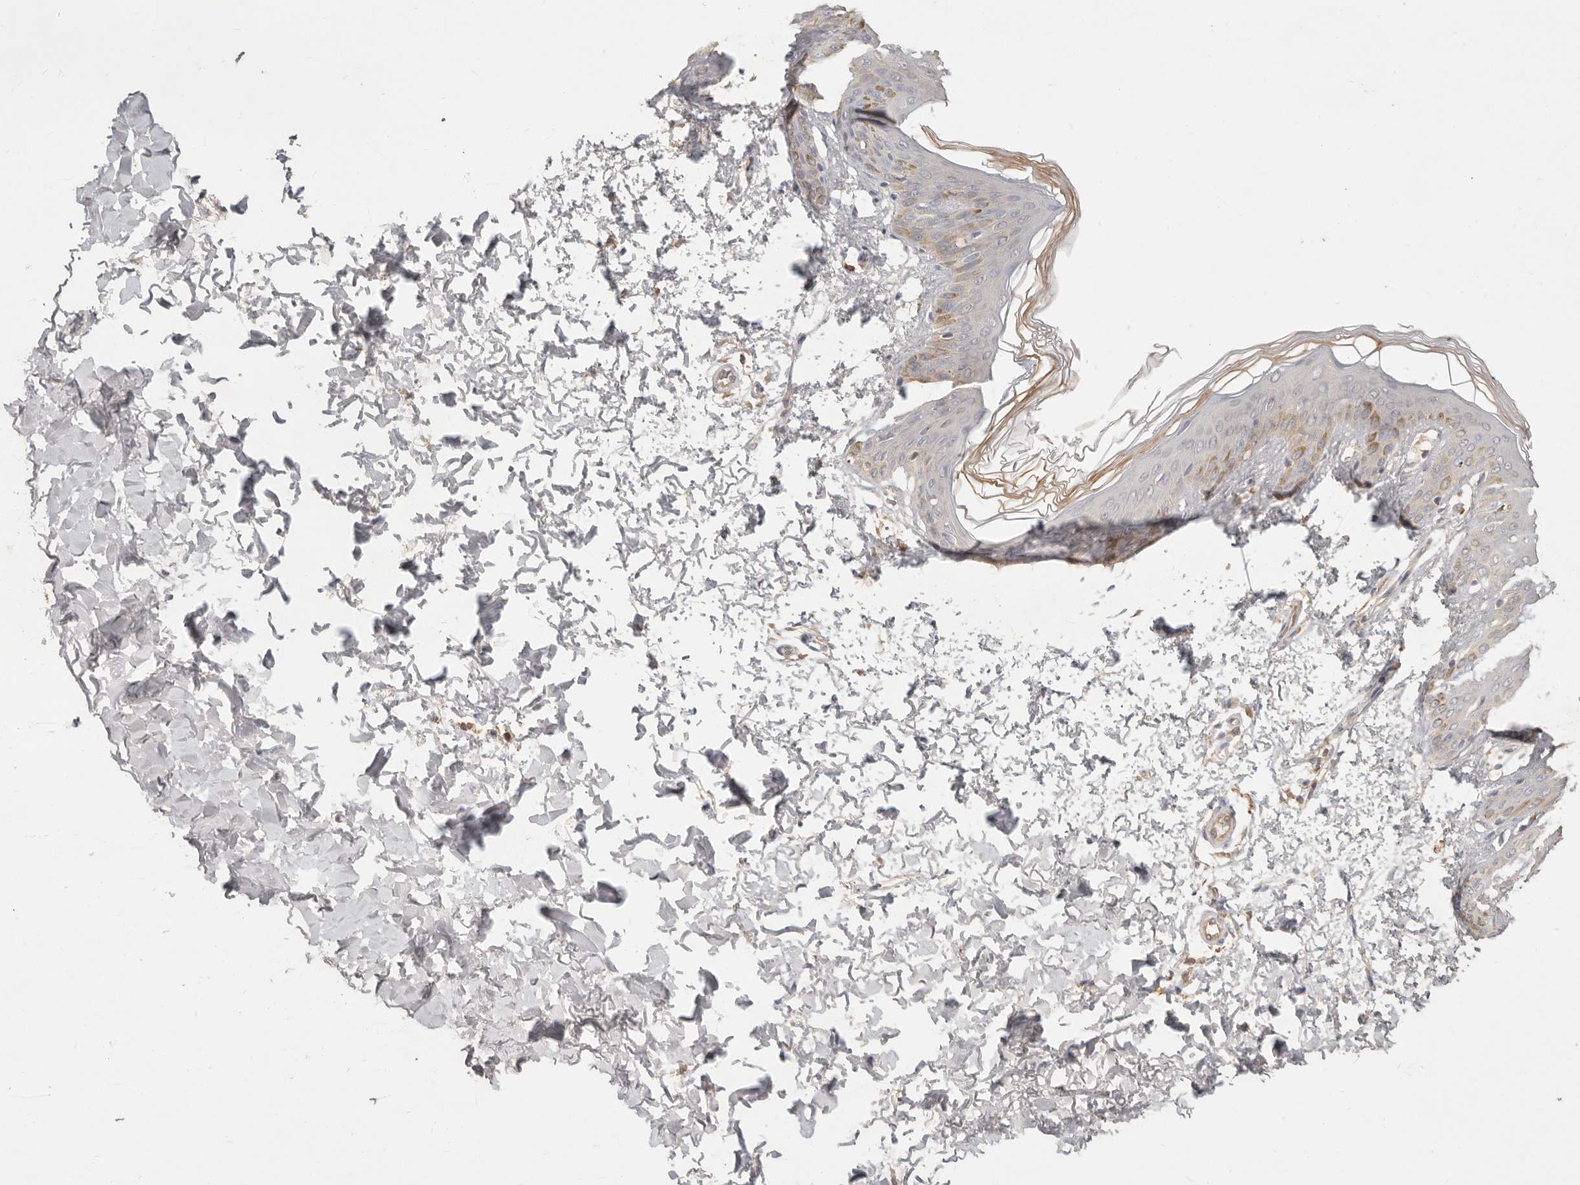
{"staining": {"intensity": "weak", "quantity": ">75%", "location": "cytoplasmic/membranous"}, "tissue": "skin", "cell_type": "Fibroblasts", "image_type": "normal", "snomed": [{"axis": "morphology", "description": "Normal tissue, NOS"}, {"axis": "morphology", "description": "Neoplasm, benign, NOS"}, {"axis": "topography", "description": "Skin"}, {"axis": "topography", "description": "Soft tissue"}], "caption": "High-power microscopy captured an immunohistochemistry (IHC) histopathology image of normal skin, revealing weak cytoplasmic/membranous expression in approximately >75% of fibroblasts.", "gene": "NECAP2", "patient": {"sex": "male", "age": 26}}